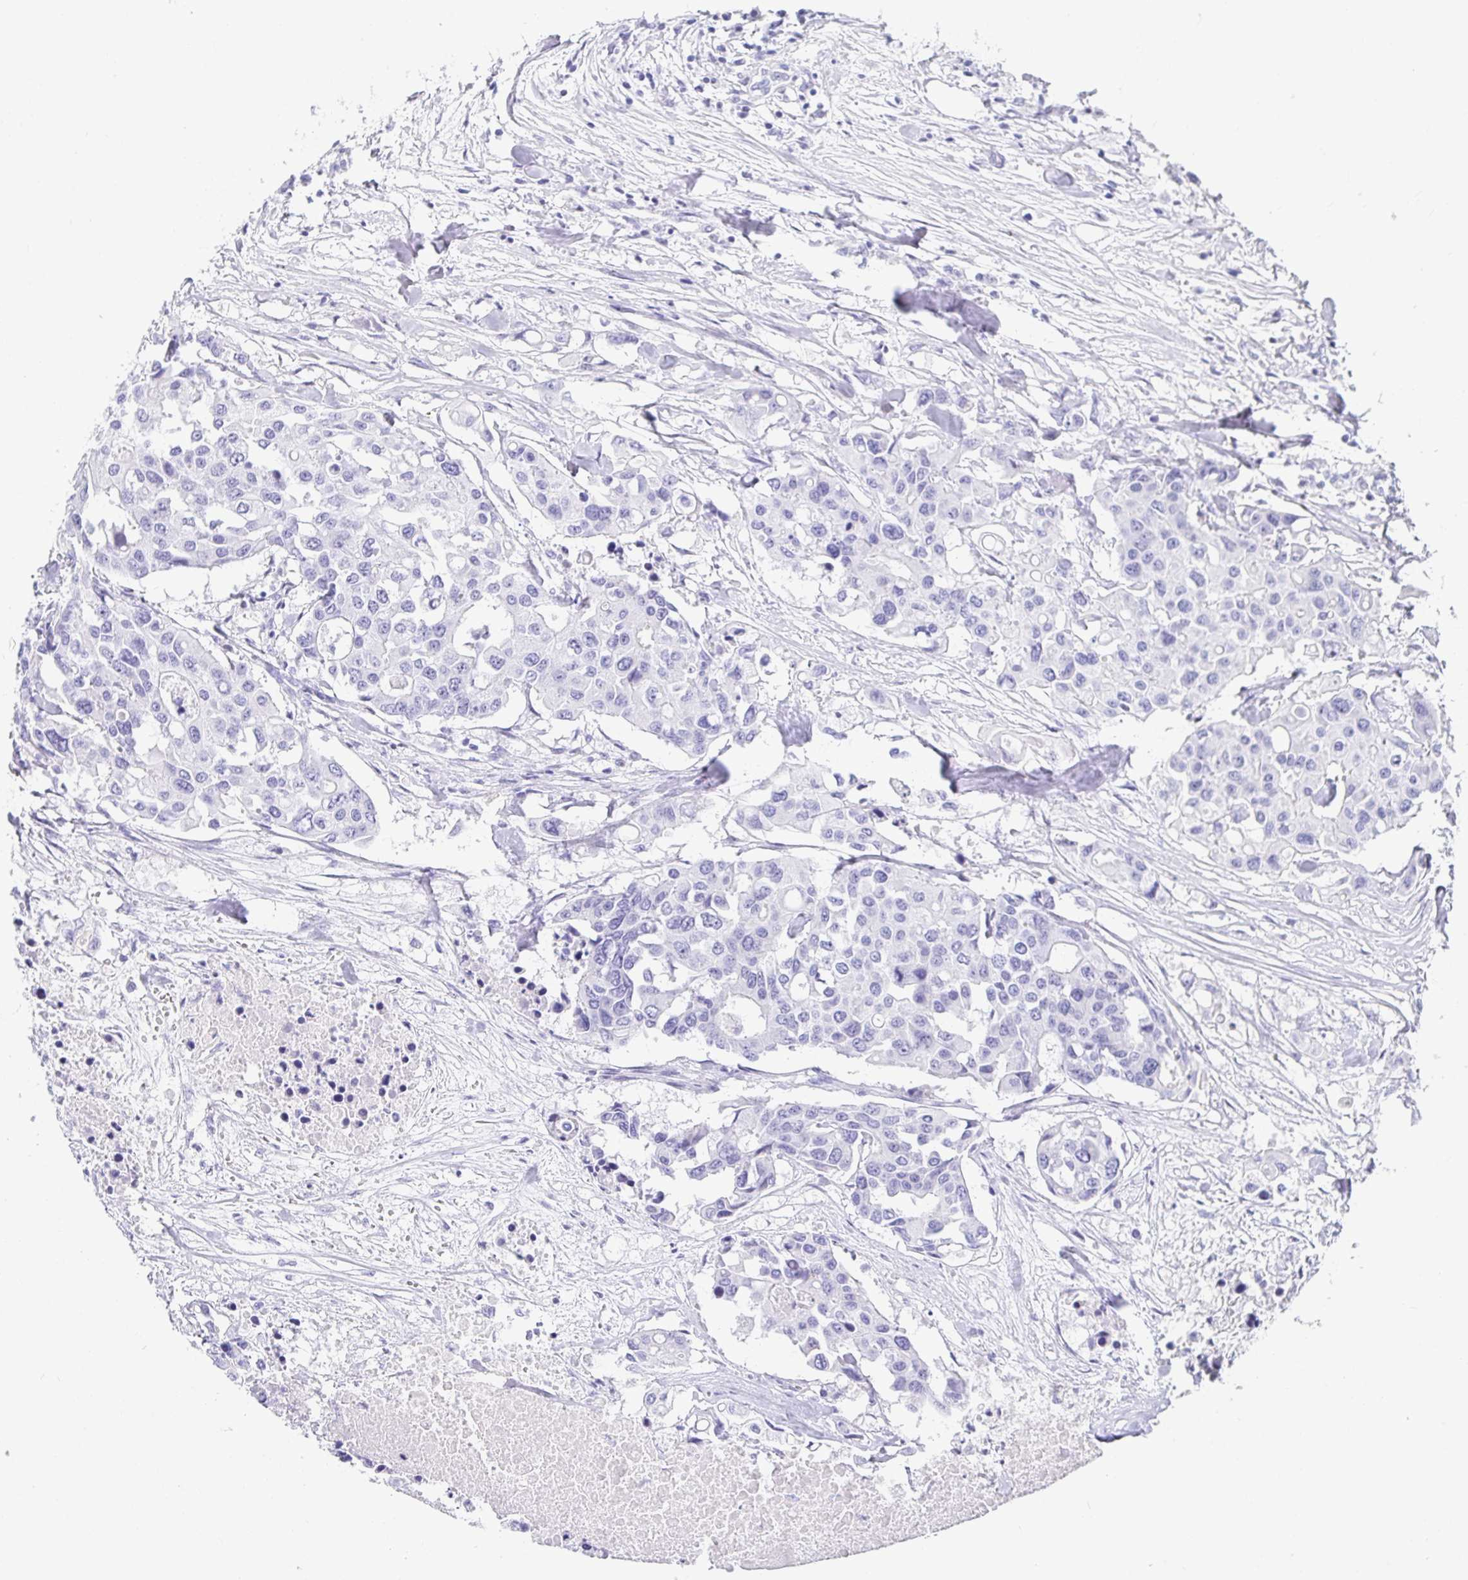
{"staining": {"intensity": "negative", "quantity": "none", "location": "none"}, "tissue": "colorectal cancer", "cell_type": "Tumor cells", "image_type": "cancer", "snomed": [{"axis": "morphology", "description": "Adenocarcinoma, NOS"}, {"axis": "topography", "description": "Colon"}], "caption": "Colorectal cancer was stained to show a protein in brown. There is no significant expression in tumor cells.", "gene": "TMEM241", "patient": {"sex": "male", "age": 77}}